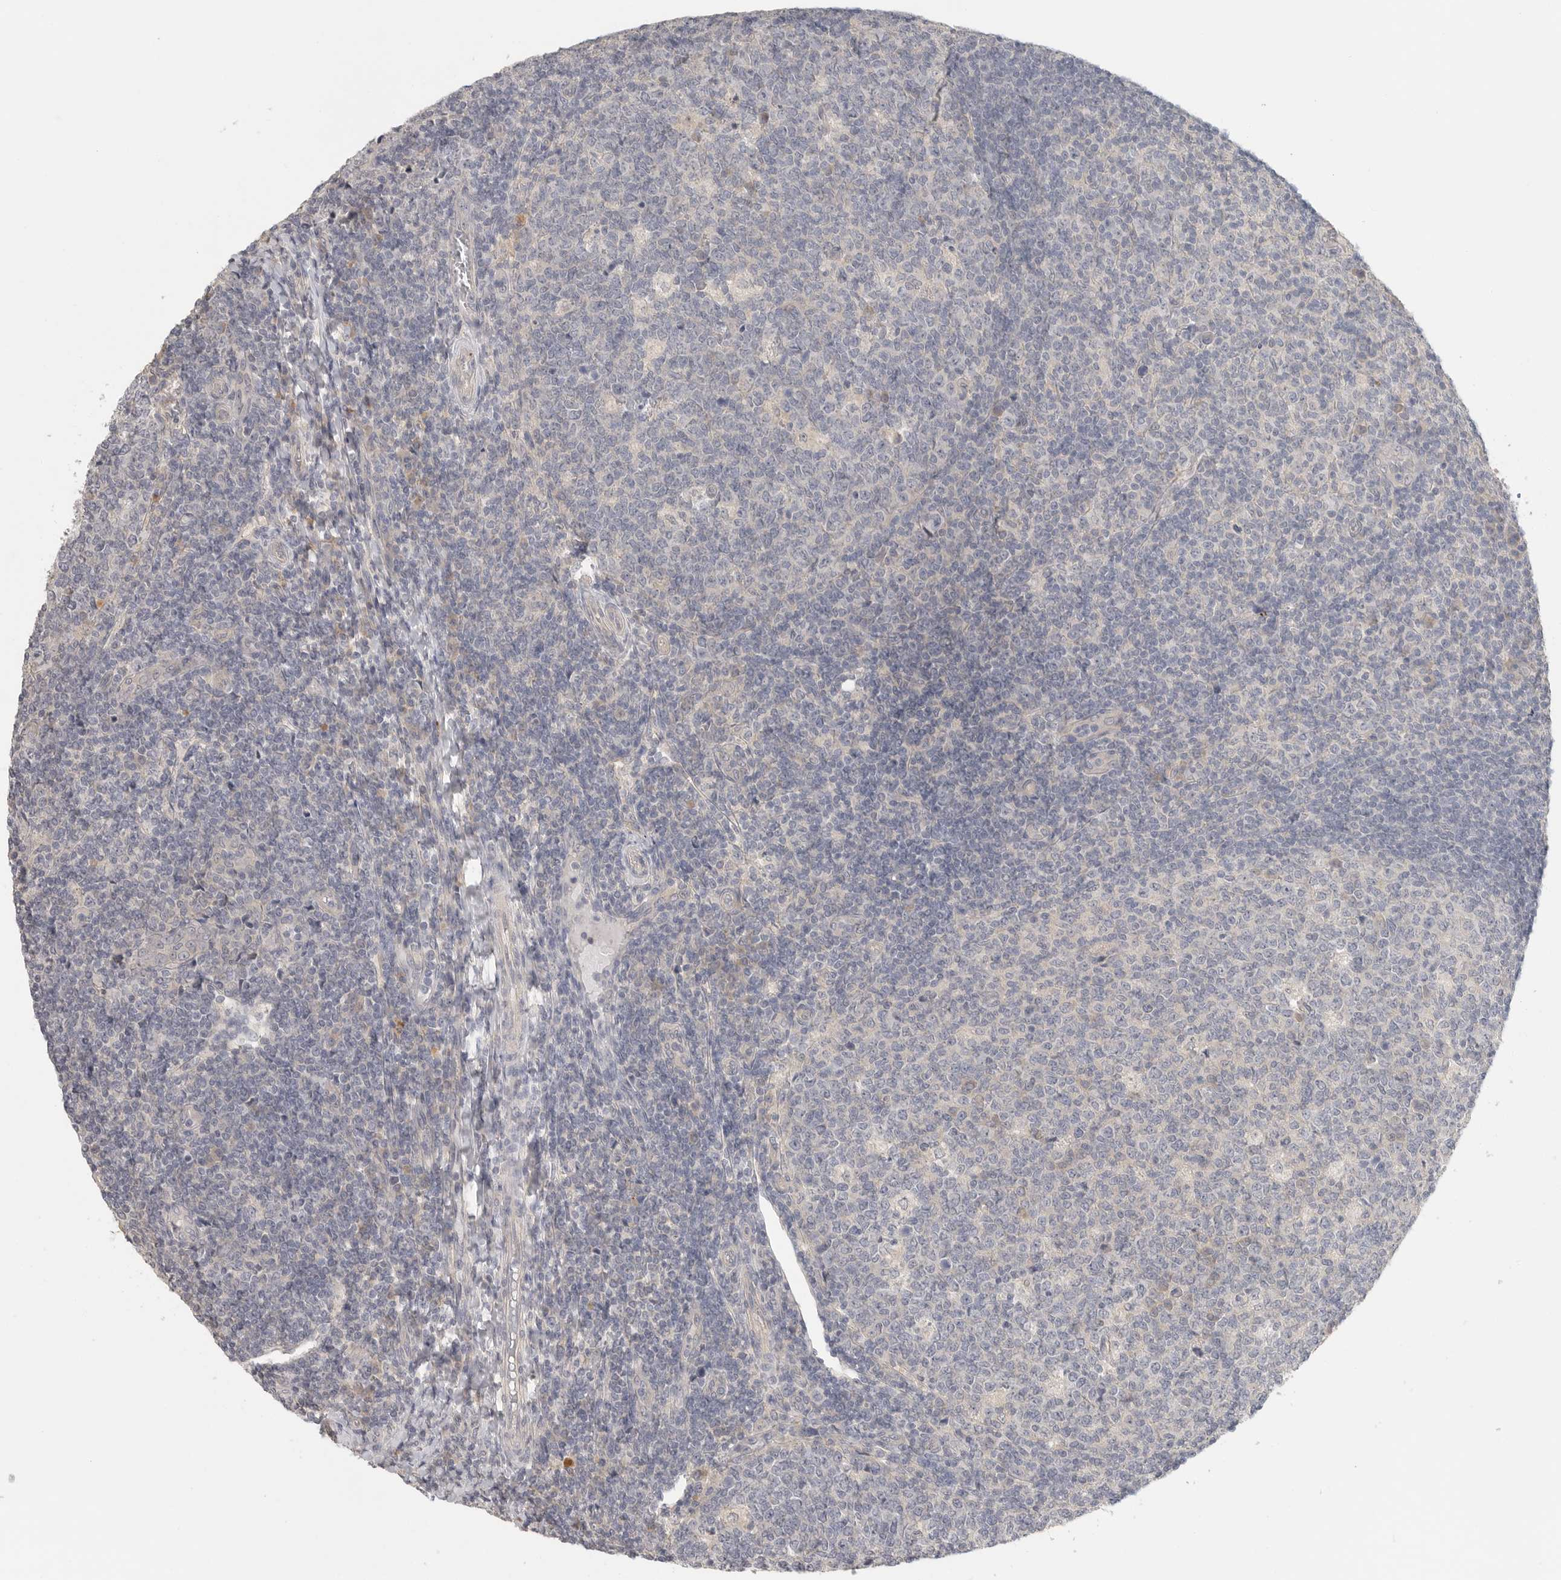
{"staining": {"intensity": "negative", "quantity": "none", "location": "none"}, "tissue": "tonsil", "cell_type": "Germinal center cells", "image_type": "normal", "snomed": [{"axis": "morphology", "description": "Normal tissue, NOS"}, {"axis": "topography", "description": "Tonsil"}], "caption": "Germinal center cells show no significant staining in unremarkable tonsil. (DAB (3,3'-diaminobenzidine) IHC, high magnification).", "gene": "HDAC6", "patient": {"sex": "female", "age": 19}}